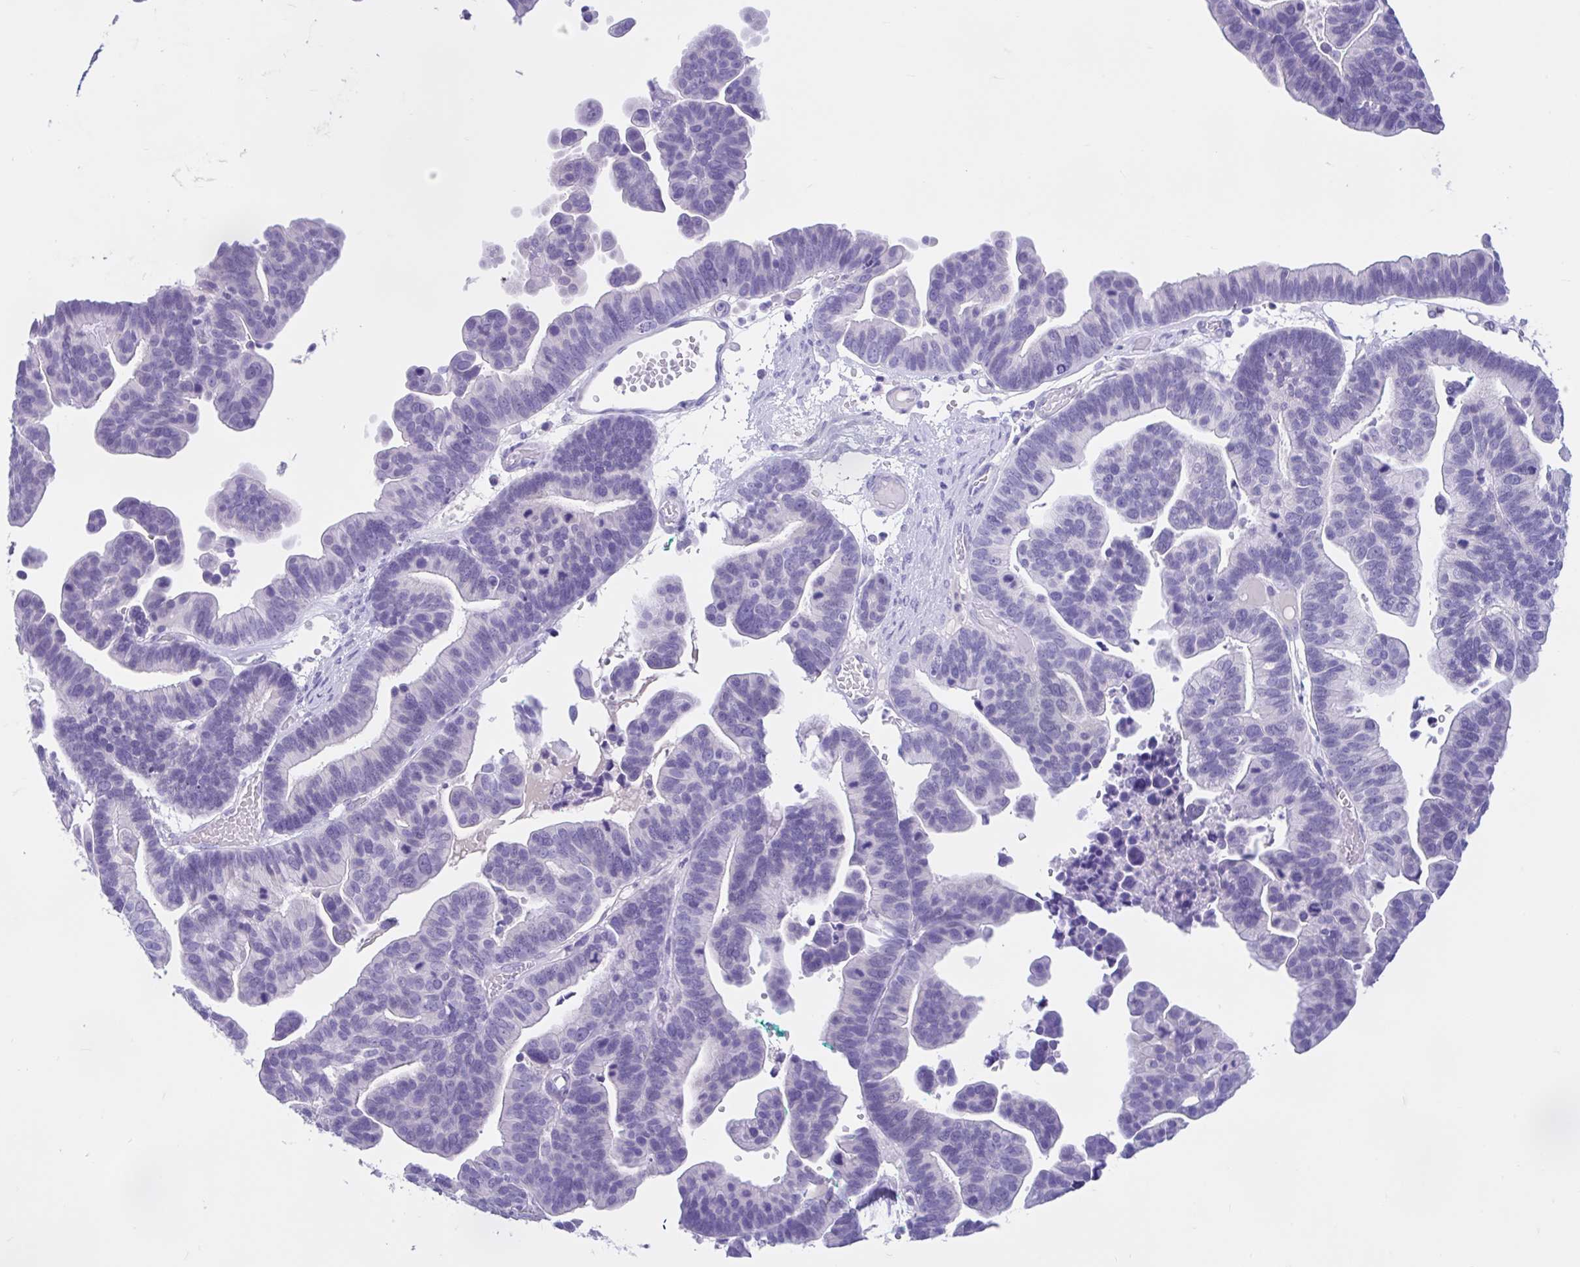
{"staining": {"intensity": "negative", "quantity": "none", "location": "none"}, "tissue": "ovarian cancer", "cell_type": "Tumor cells", "image_type": "cancer", "snomed": [{"axis": "morphology", "description": "Cystadenocarcinoma, serous, NOS"}, {"axis": "topography", "description": "Ovary"}], "caption": "Tumor cells are negative for brown protein staining in serous cystadenocarcinoma (ovarian).", "gene": "ZNF319", "patient": {"sex": "female", "age": 56}}